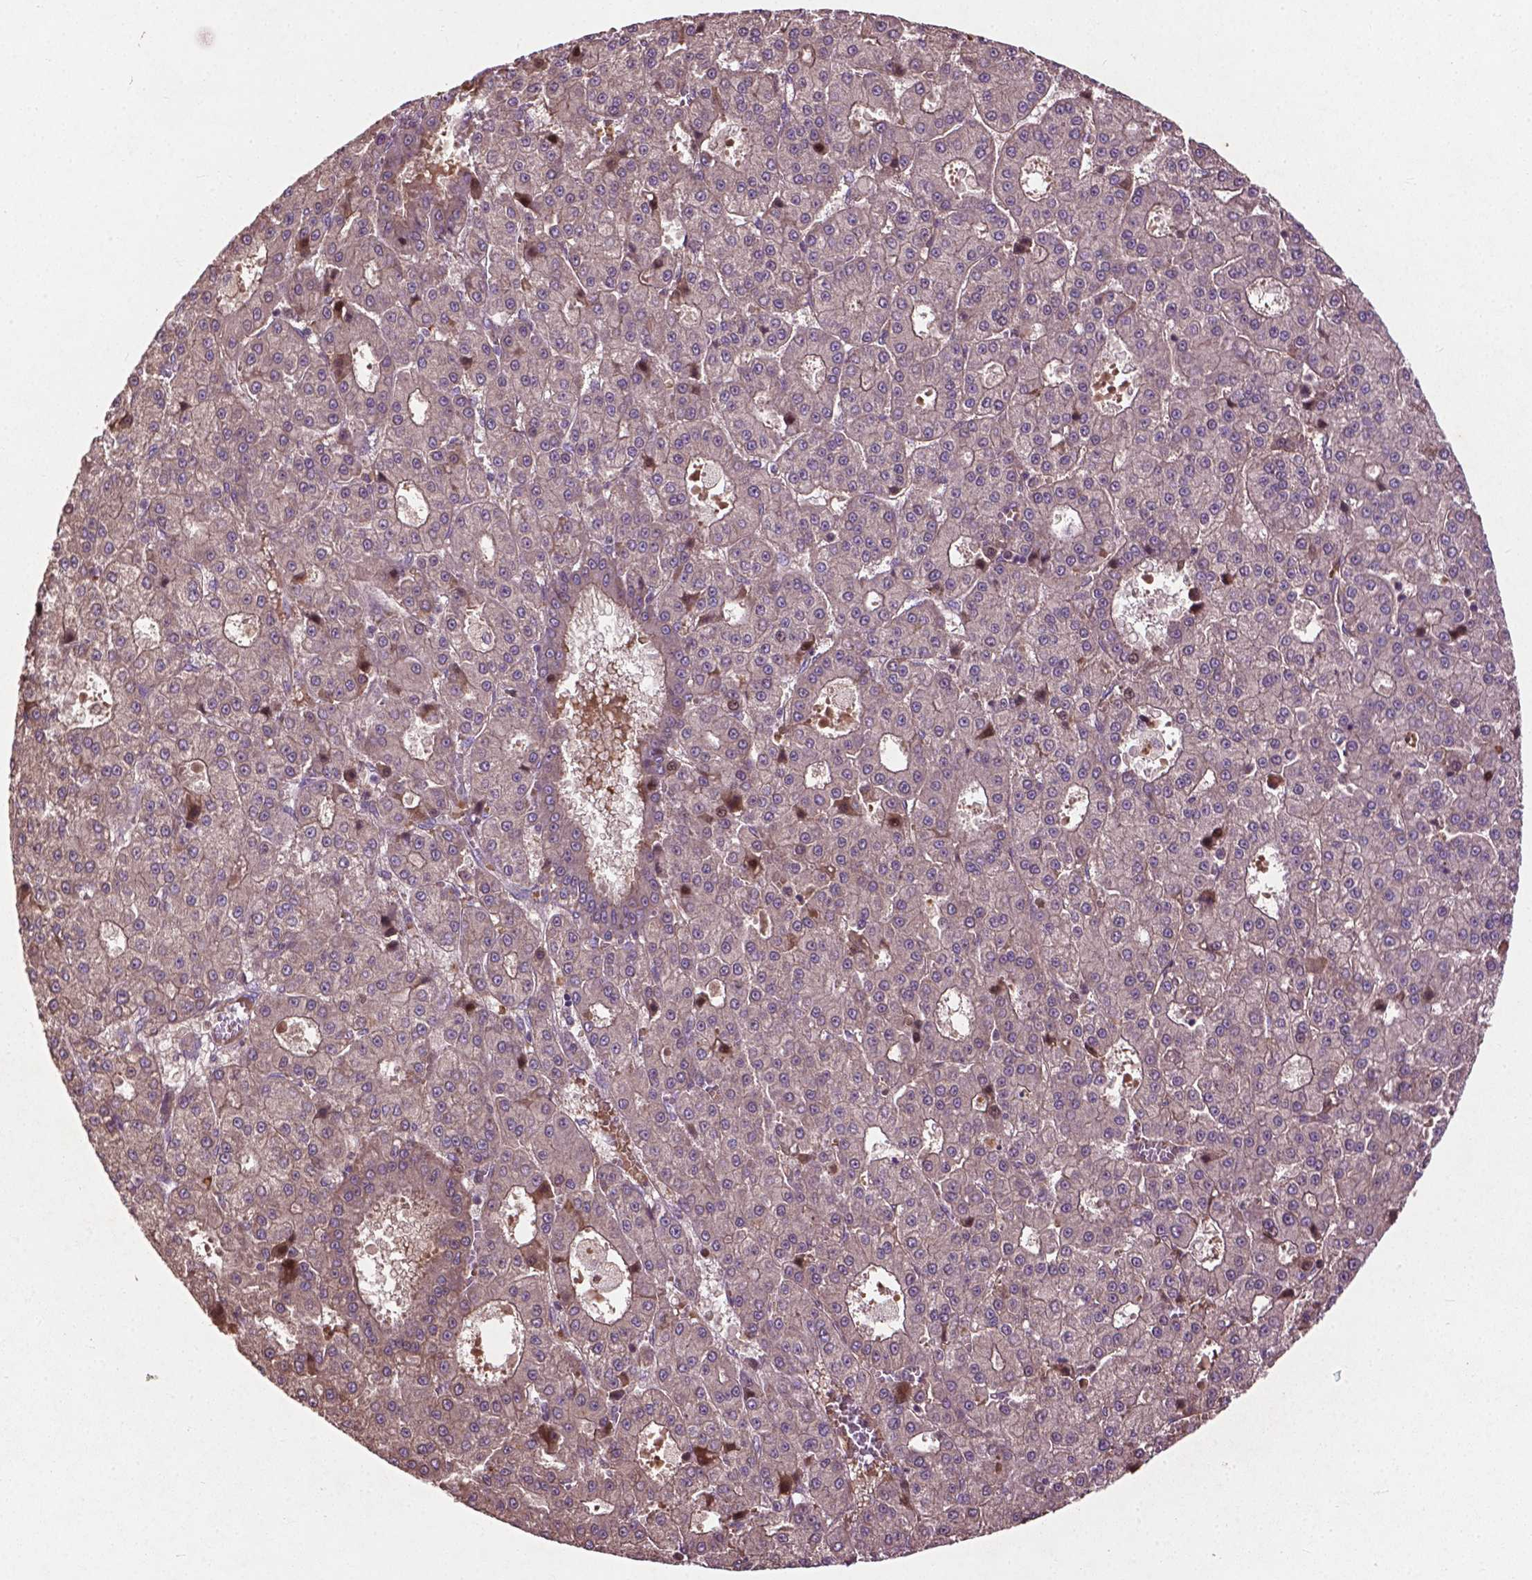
{"staining": {"intensity": "moderate", "quantity": "<25%", "location": "nuclear"}, "tissue": "liver cancer", "cell_type": "Tumor cells", "image_type": "cancer", "snomed": [{"axis": "morphology", "description": "Carcinoma, Hepatocellular, NOS"}, {"axis": "topography", "description": "Liver"}], "caption": "Approximately <25% of tumor cells in human liver hepatocellular carcinoma reveal moderate nuclear protein expression as visualized by brown immunohistochemical staining.", "gene": "B3GALNT2", "patient": {"sex": "male", "age": 70}}